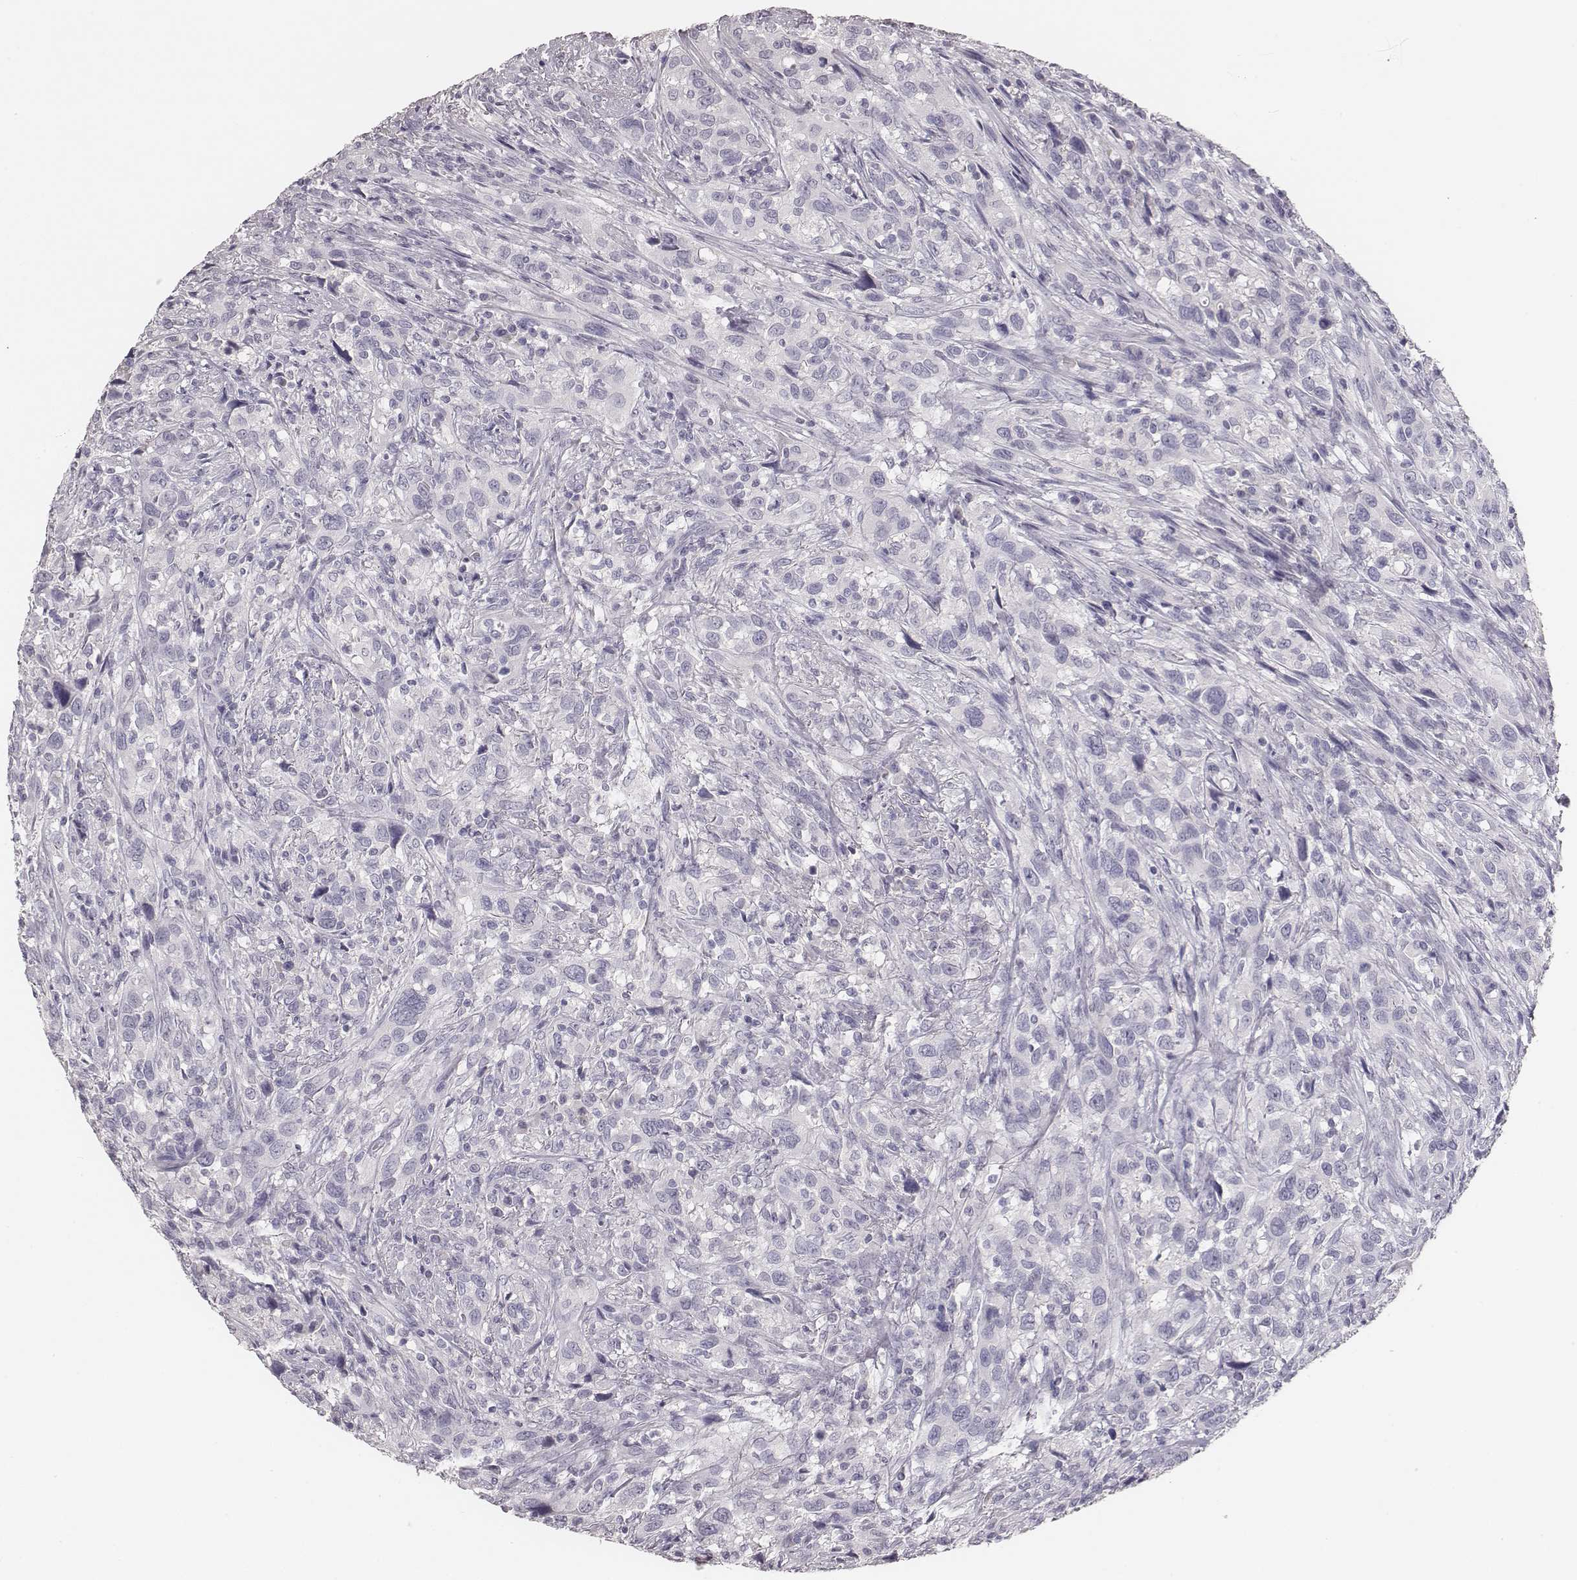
{"staining": {"intensity": "negative", "quantity": "none", "location": "none"}, "tissue": "urothelial cancer", "cell_type": "Tumor cells", "image_type": "cancer", "snomed": [{"axis": "morphology", "description": "Urothelial carcinoma, NOS"}, {"axis": "morphology", "description": "Urothelial carcinoma, High grade"}, {"axis": "topography", "description": "Urinary bladder"}], "caption": "Immunohistochemistry (IHC) histopathology image of human urothelial carcinoma (high-grade) stained for a protein (brown), which shows no expression in tumor cells. The staining is performed using DAB (3,3'-diaminobenzidine) brown chromogen with nuclei counter-stained in using hematoxylin.", "gene": "MYH6", "patient": {"sex": "female", "age": 64}}